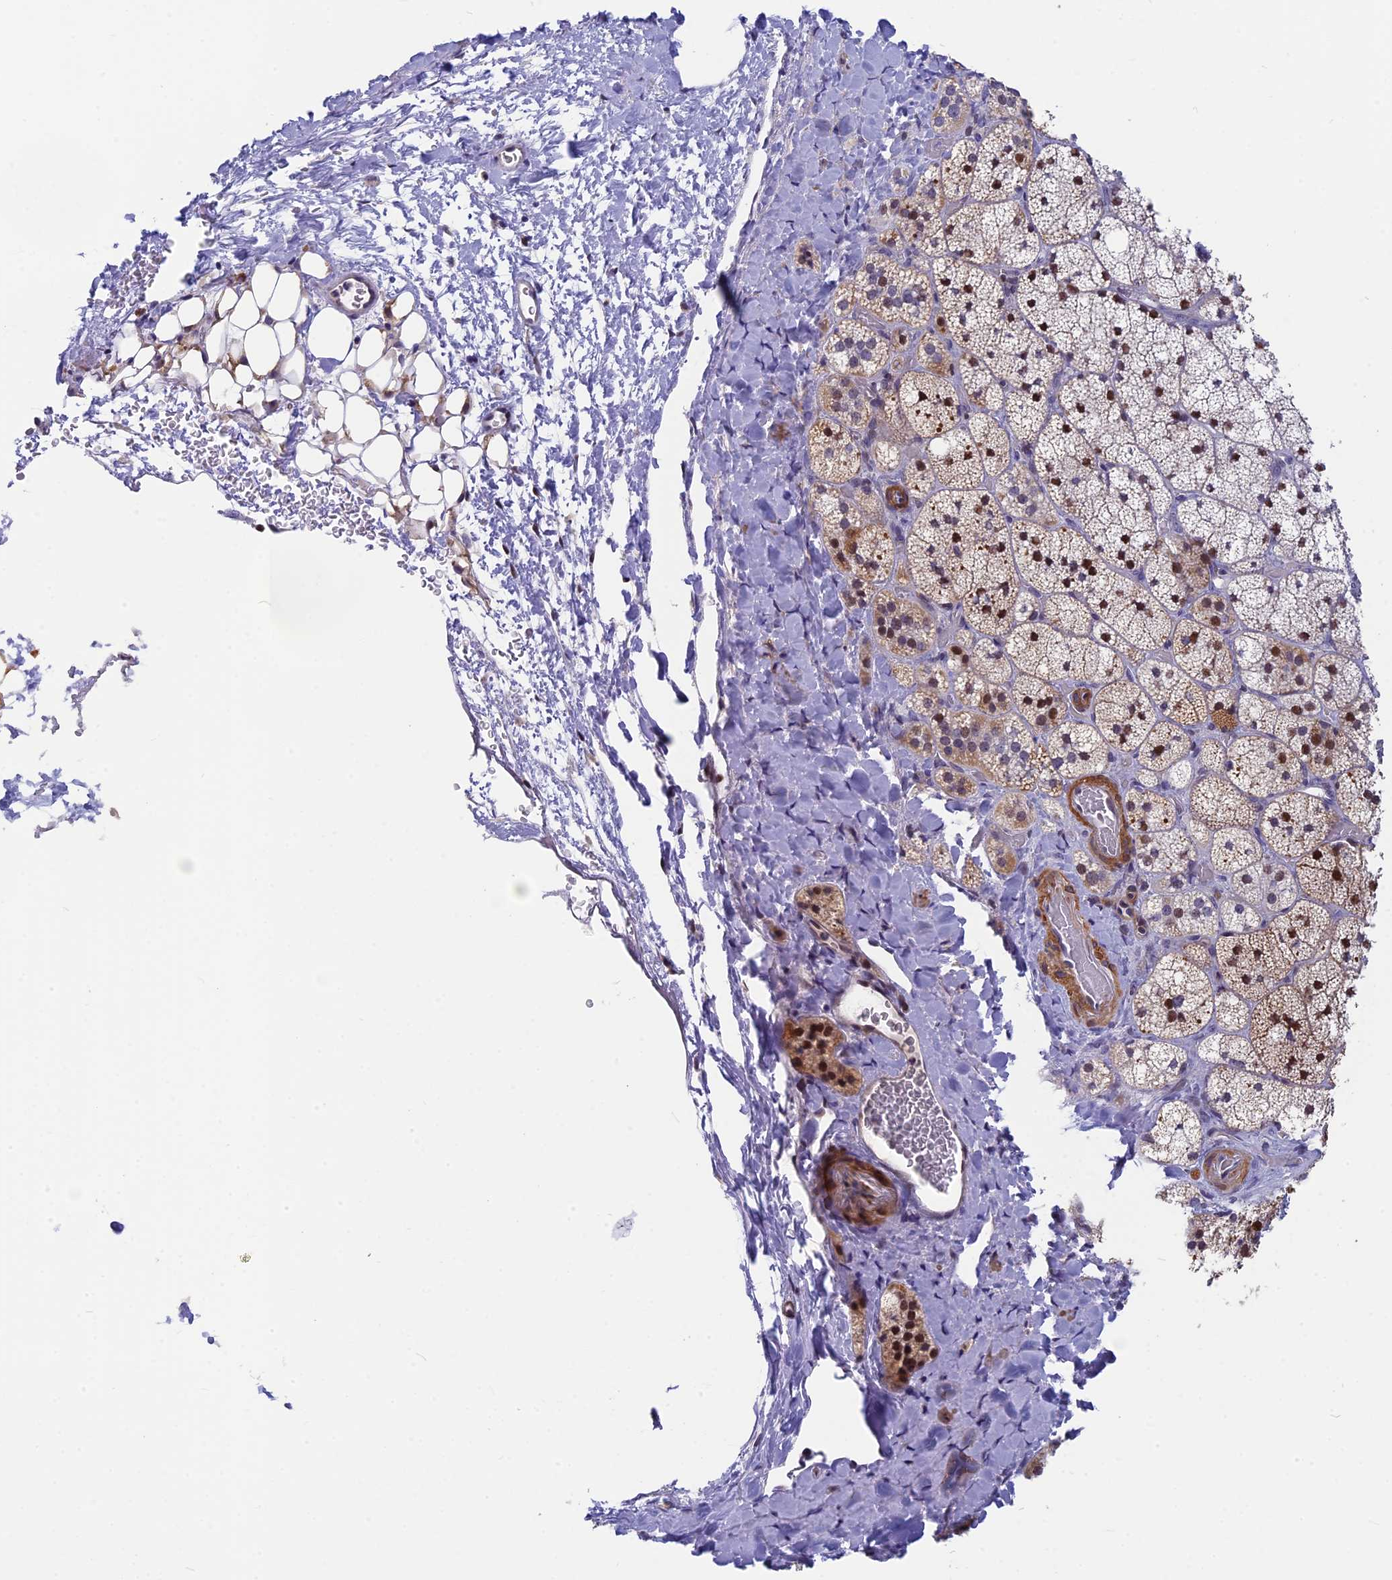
{"staining": {"intensity": "moderate", "quantity": "25%-75%", "location": "cytoplasmic/membranous,nuclear"}, "tissue": "adrenal gland", "cell_type": "Glandular cells", "image_type": "normal", "snomed": [{"axis": "morphology", "description": "Normal tissue, NOS"}, {"axis": "topography", "description": "Adrenal gland"}], "caption": "IHC image of benign adrenal gland: human adrenal gland stained using immunohistochemistry (IHC) displays medium levels of moderate protein expression localized specifically in the cytoplasmic/membranous,nuclear of glandular cells, appearing as a cytoplasmic/membranous,nuclear brown color.", "gene": "ANKRD34B", "patient": {"sex": "male", "age": 61}}